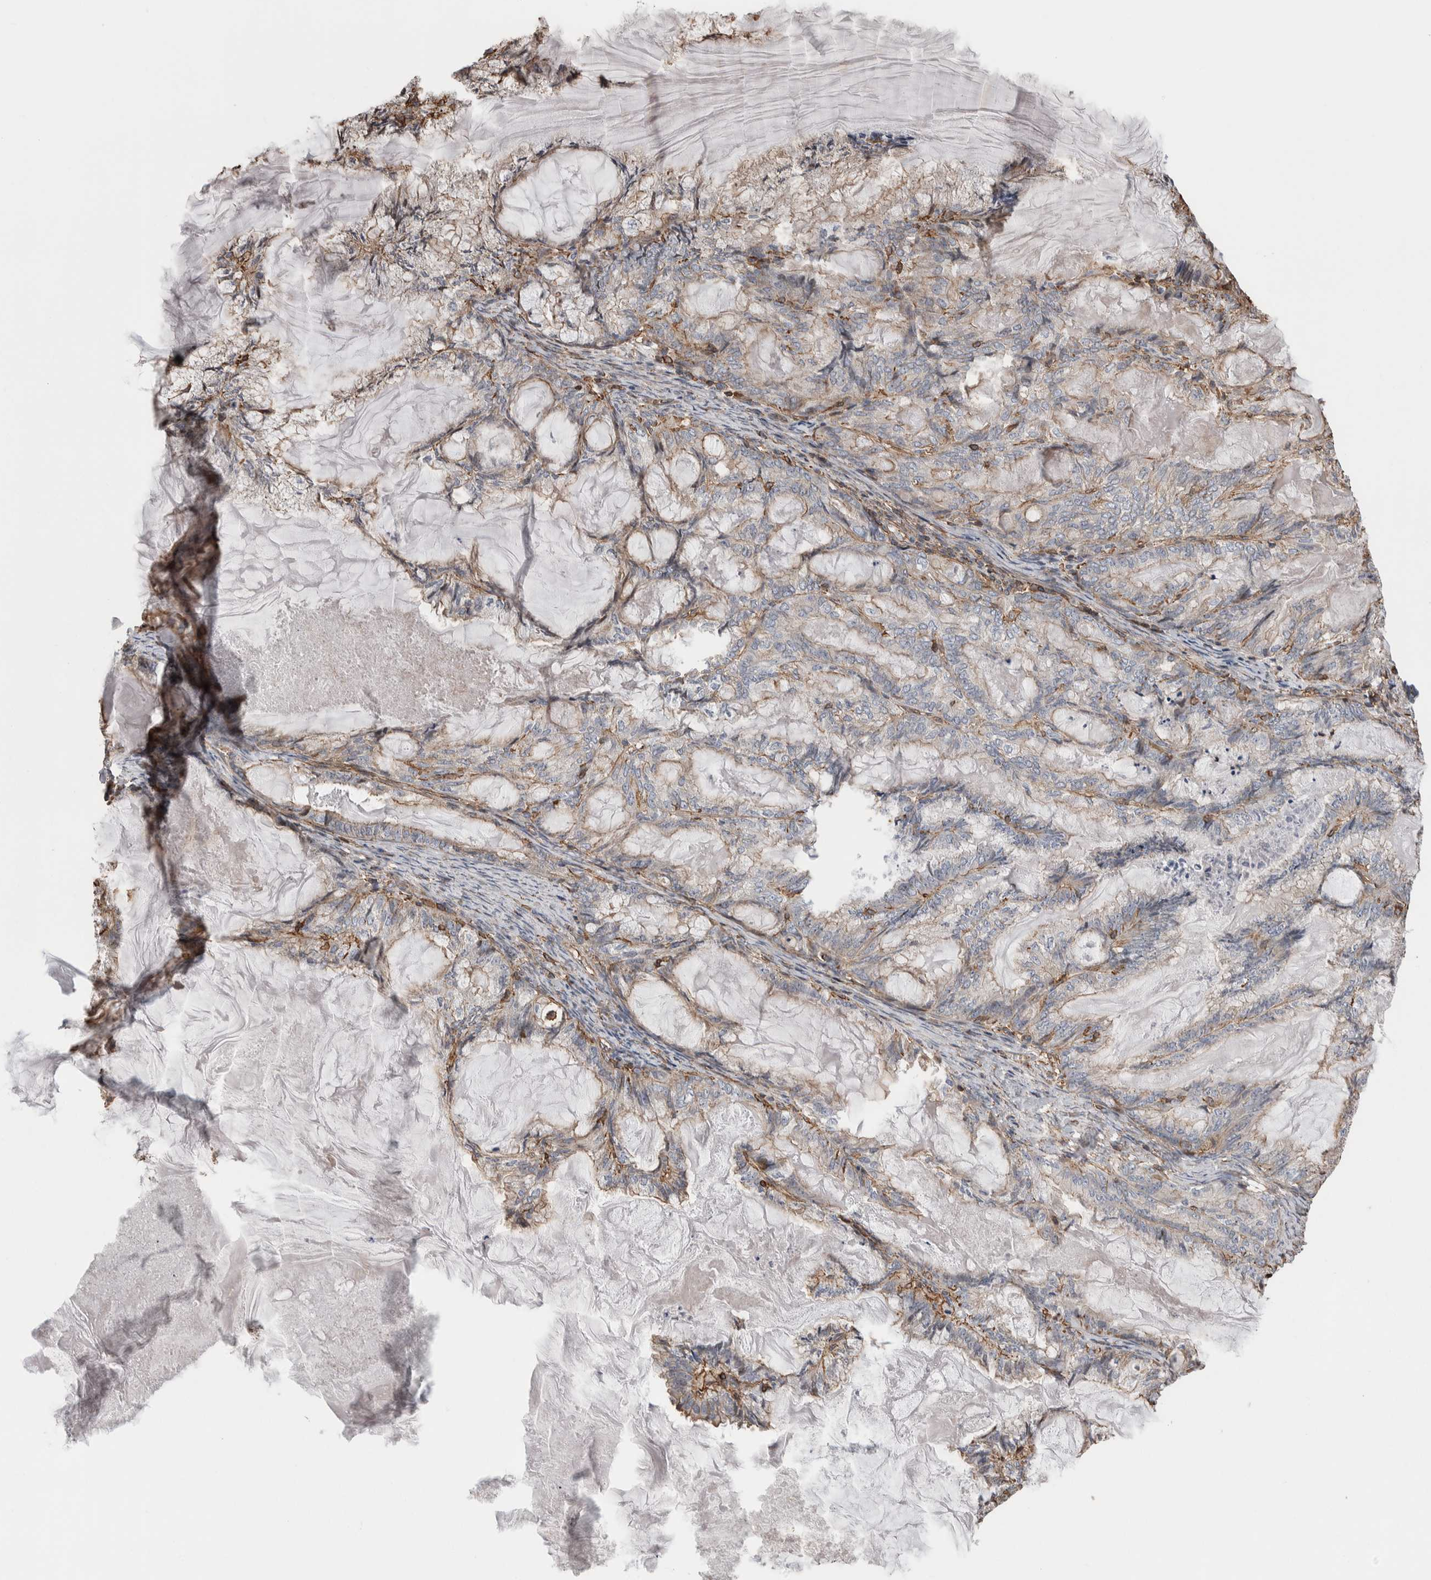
{"staining": {"intensity": "weak", "quantity": "25%-75%", "location": "cytoplasmic/membranous"}, "tissue": "endometrial cancer", "cell_type": "Tumor cells", "image_type": "cancer", "snomed": [{"axis": "morphology", "description": "Adenocarcinoma, NOS"}, {"axis": "topography", "description": "Endometrium"}], "caption": "Immunohistochemical staining of human endometrial cancer exhibits low levels of weak cytoplasmic/membranous expression in approximately 25%-75% of tumor cells.", "gene": "ENPP2", "patient": {"sex": "female", "age": 86}}